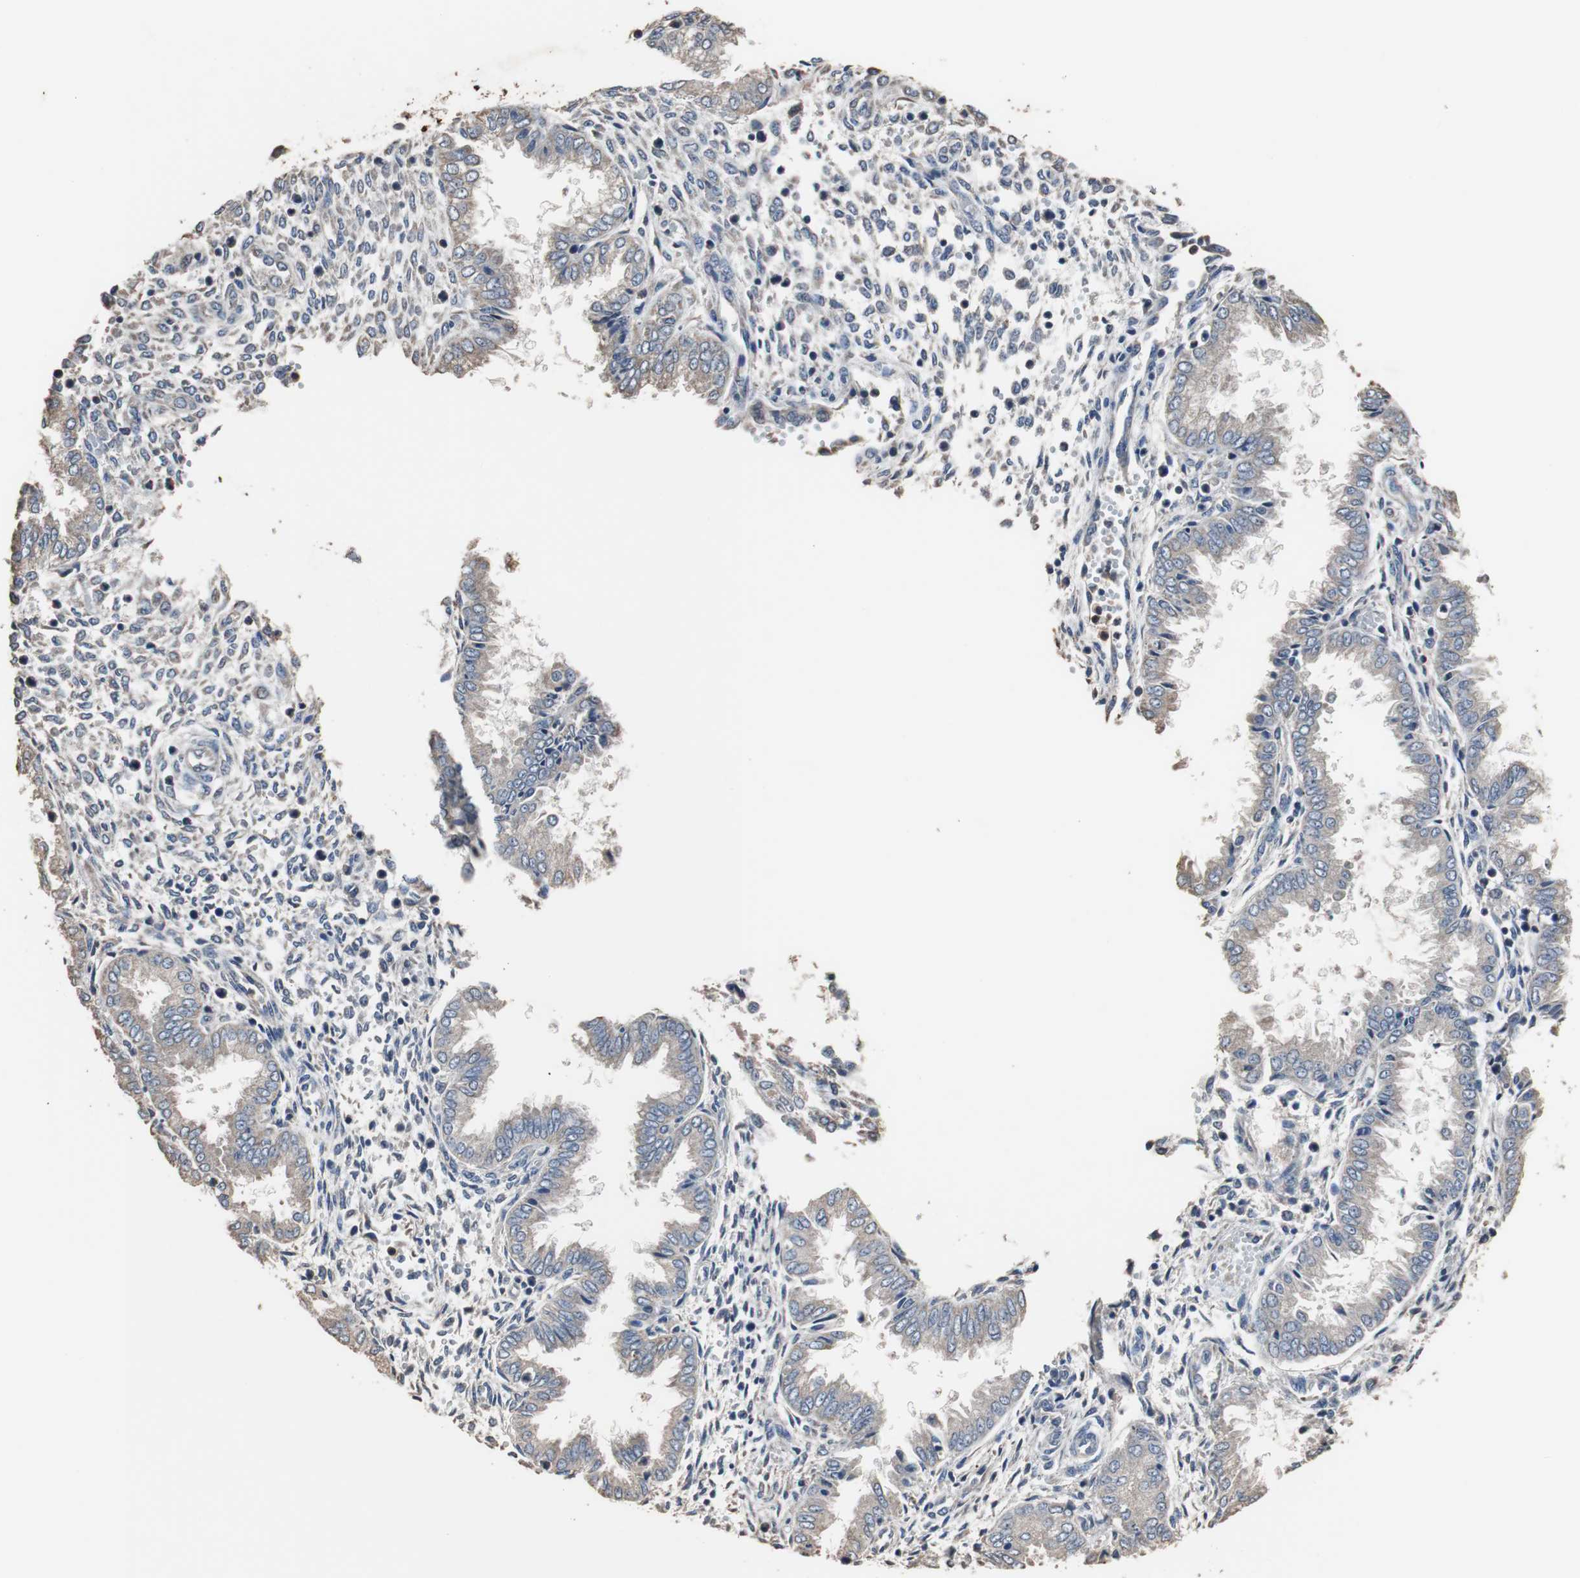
{"staining": {"intensity": "weak", "quantity": "25%-75%", "location": "cytoplasmic/membranous"}, "tissue": "endometrium", "cell_type": "Cells in endometrial stroma", "image_type": "normal", "snomed": [{"axis": "morphology", "description": "Normal tissue, NOS"}, {"axis": "topography", "description": "Endometrium"}], "caption": "This is an image of immunohistochemistry (IHC) staining of unremarkable endometrium, which shows weak expression in the cytoplasmic/membranous of cells in endometrial stroma.", "gene": "SCIMP", "patient": {"sex": "female", "age": 33}}